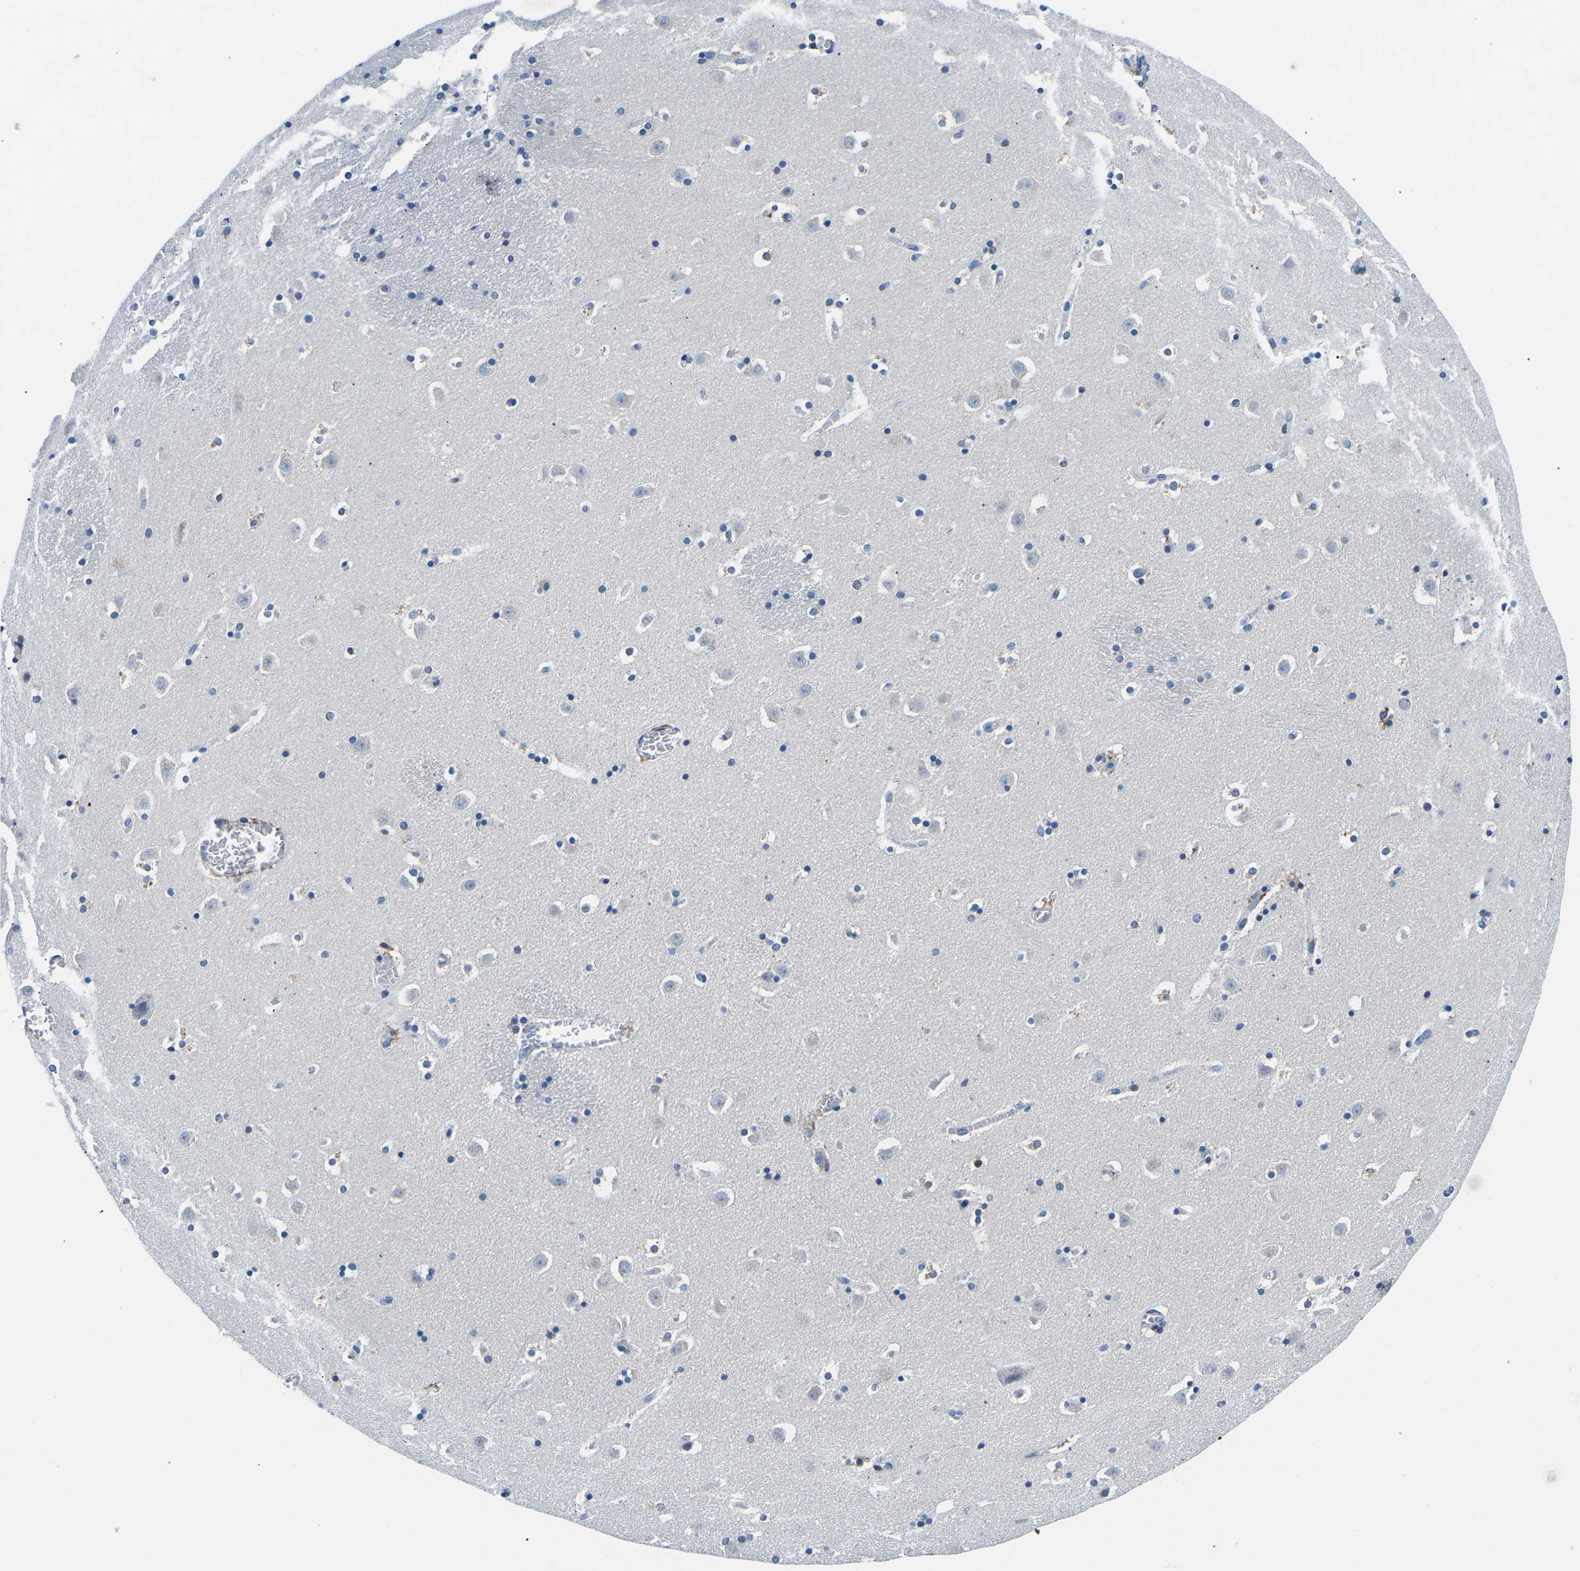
{"staining": {"intensity": "negative", "quantity": "none", "location": "none"}, "tissue": "caudate", "cell_type": "Glial cells", "image_type": "normal", "snomed": [{"axis": "morphology", "description": "Normal tissue, NOS"}, {"axis": "topography", "description": "Lateral ventricle wall"}], "caption": "This is an immunohistochemistry histopathology image of benign caudate. There is no positivity in glial cells.", "gene": "TM6SF1", "patient": {"sex": "male", "age": 45}}